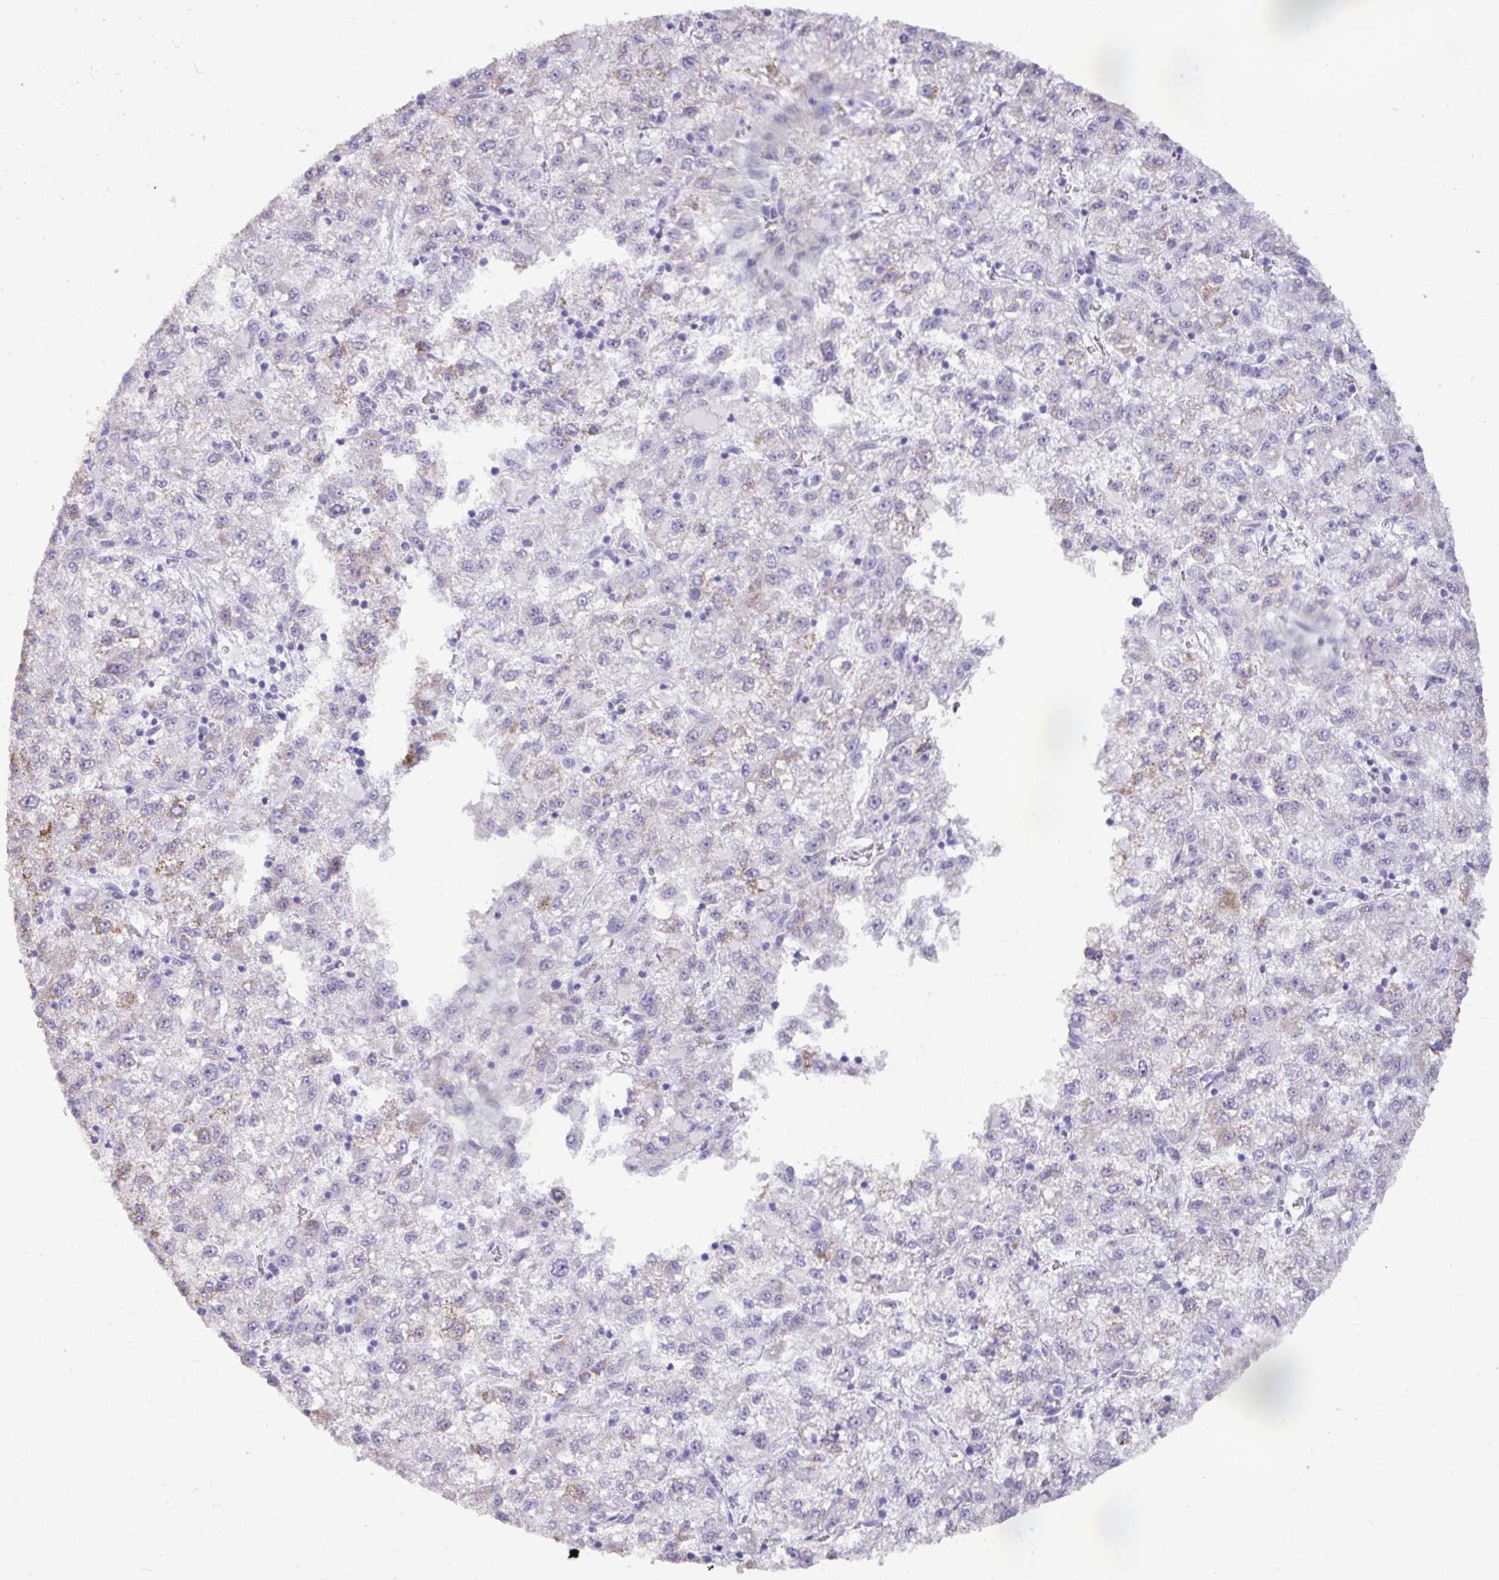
{"staining": {"intensity": "weak", "quantity": "<25%", "location": "cytoplasmic/membranous"}, "tissue": "liver cancer", "cell_type": "Tumor cells", "image_type": "cancer", "snomed": [{"axis": "morphology", "description": "Carcinoma, Hepatocellular, NOS"}, {"axis": "topography", "description": "Liver"}], "caption": "This is an immunohistochemistry (IHC) histopathology image of liver hepatocellular carcinoma. There is no staining in tumor cells.", "gene": "ANKRD60", "patient": {"sex": "male", "age": 40}}